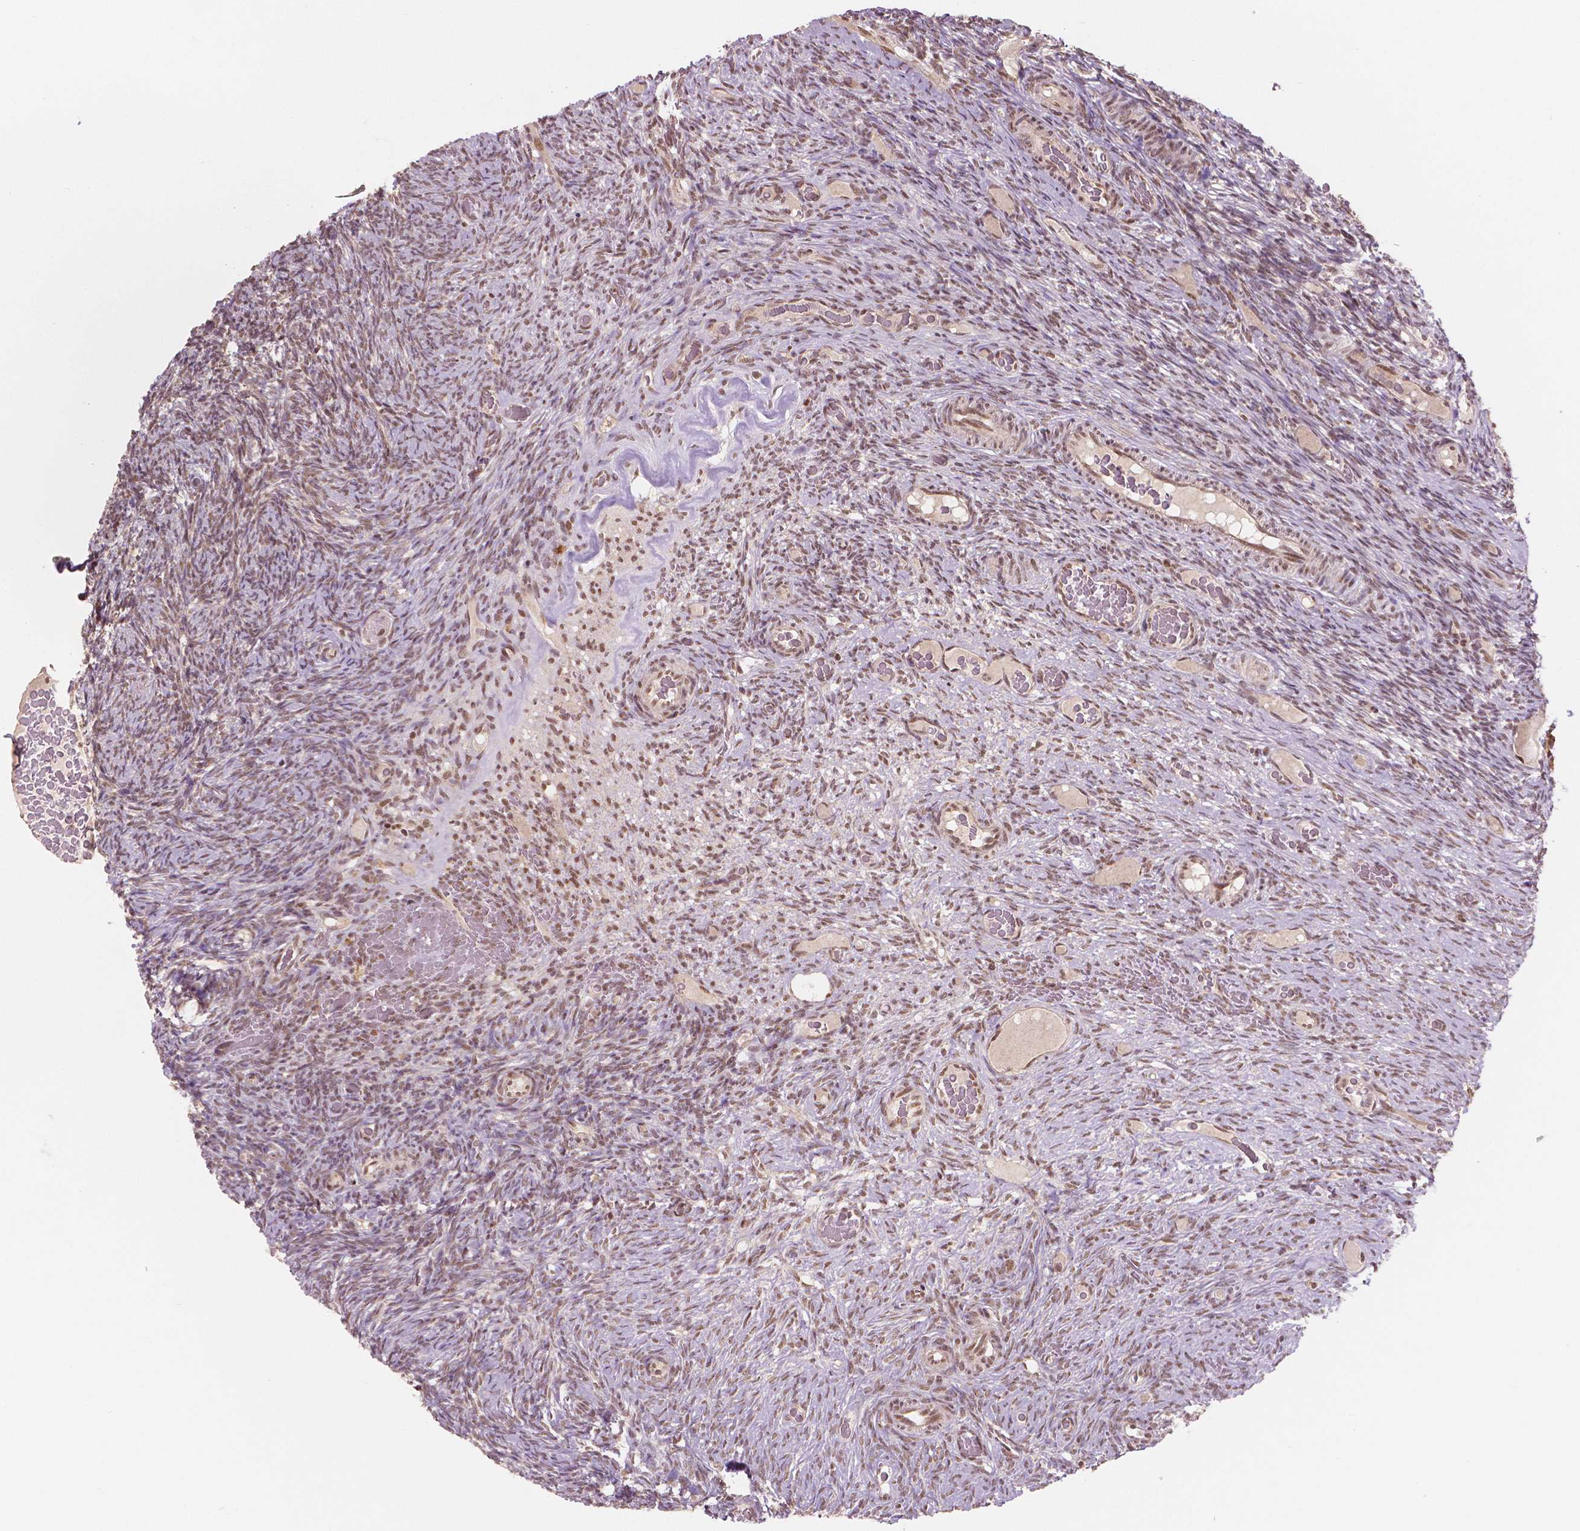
{"staining": {"intensity": "moderate", "quantity": ">75%", "location": "nuclear"}, "tissue": "ovary", "cell_type": "Follicle cells", "image_type": "normal", "snomed": [{"axis": "morphology", "description": "Normal tissue, NOS"}, {"axis": "topography", "description": "Ovary"}], "caption": "Unremarkable ovary demonstrates moderate nuclear positivity in about >75% of follicle cells, visualized by immunohistochemistry. (DAB IHC with brightfield microscopy, high magnification).", "gene": "NSD2", "patient": {"sex": "female", "age": 34}}